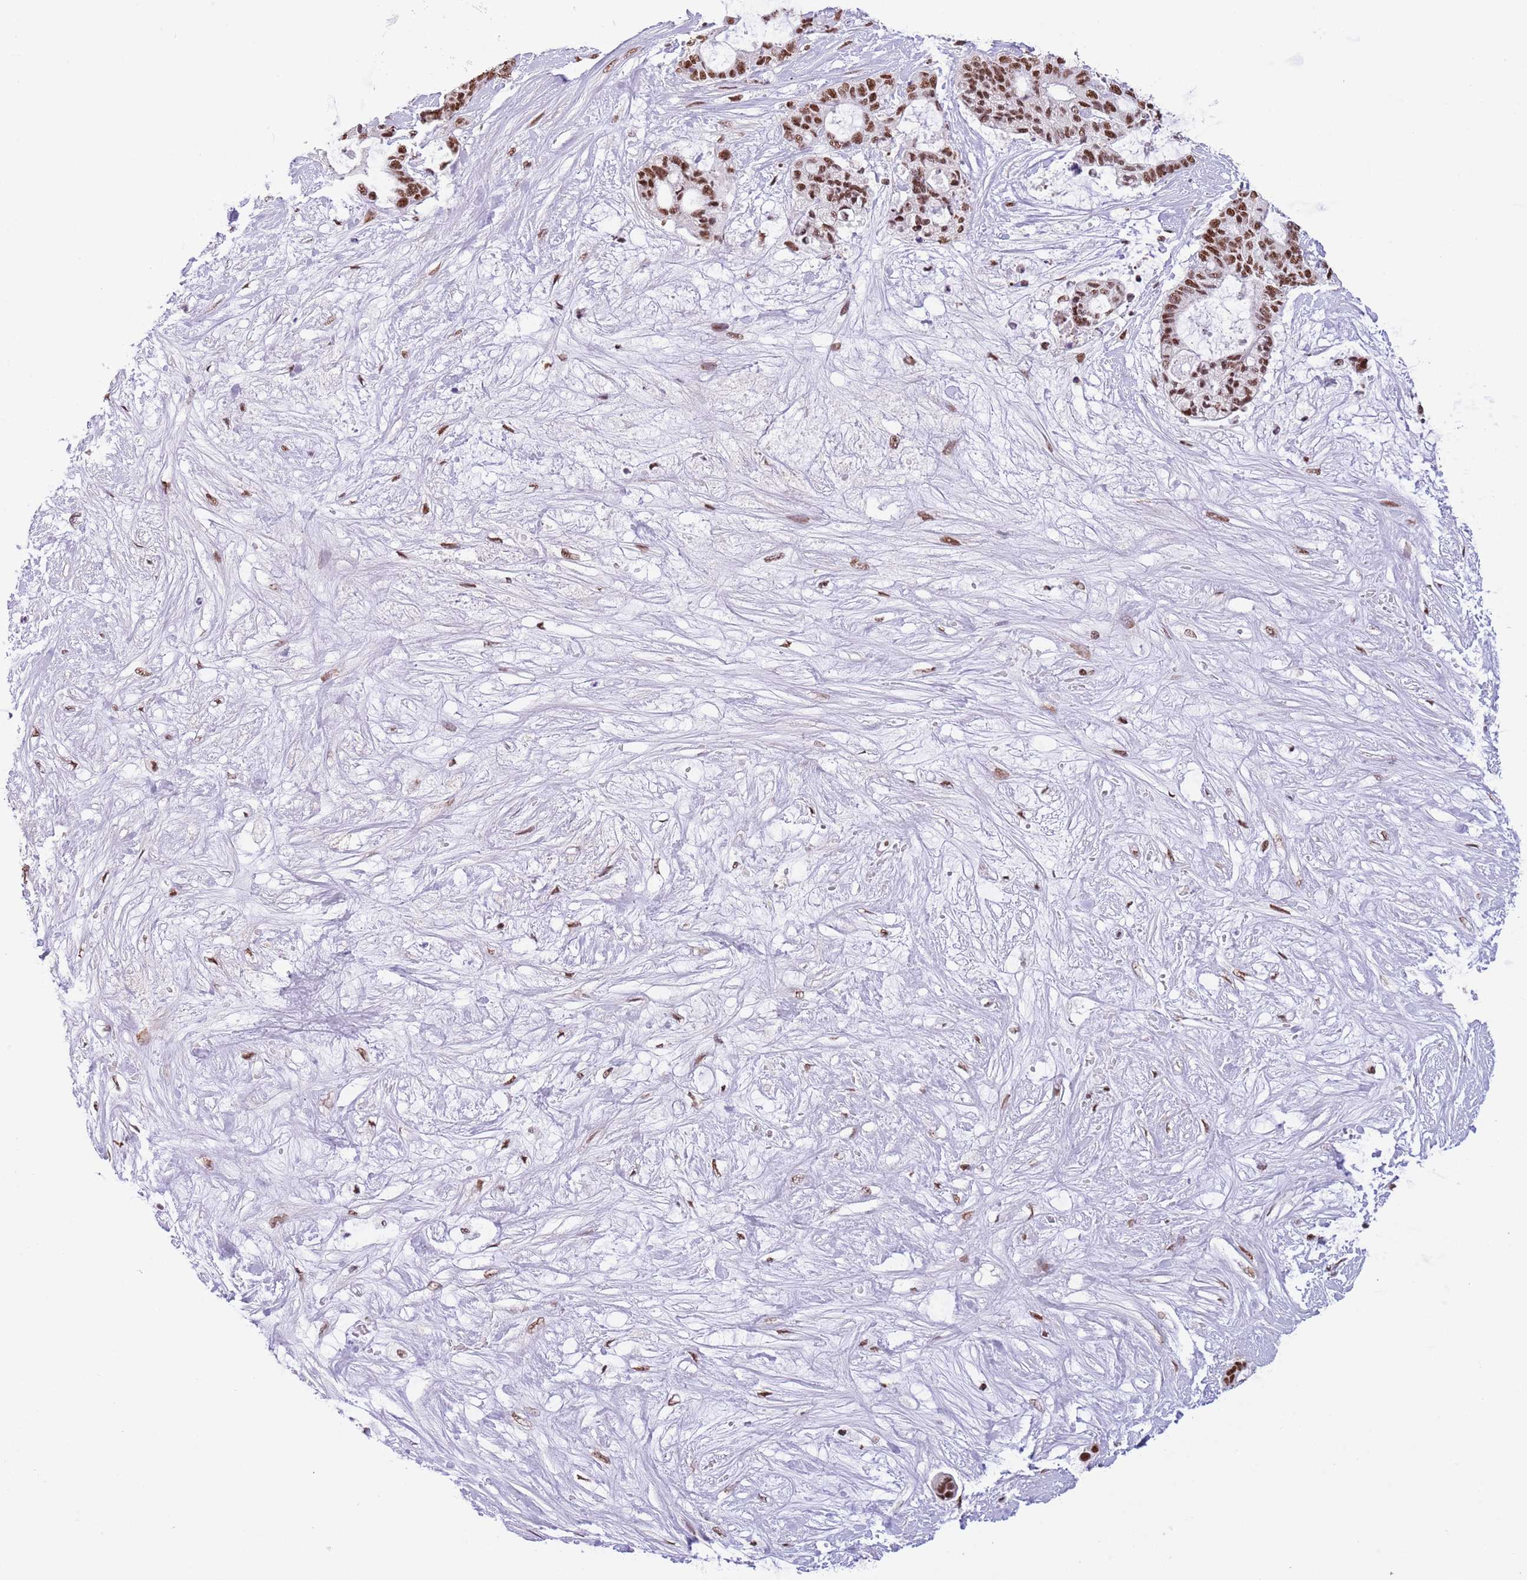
{"staining": {"intensity": "strong", "quantity": ">75%", "location": "nuclear"}, "tissue": "liver cancer", "cell_type": "Tumor cells", "image_type": "cancer", "snomed": [{"axis": "morphology", "description": "Normal tissue, NOS"}, {"axis": "morphology", "description": "Cholangiocarcinoma"}, {"axis": "topography", "description": "Liver"}, {"axis": "topography", "description": "Peripheral nerve tissue"}], "caption": "Protein expression analysis of human cholangiocarcinoma (liver) reveals strong nuclear expression in approximately >75% of tumor cells.", "gene": "SF3A2", "patient": {"sex": "female", "age": 73}}